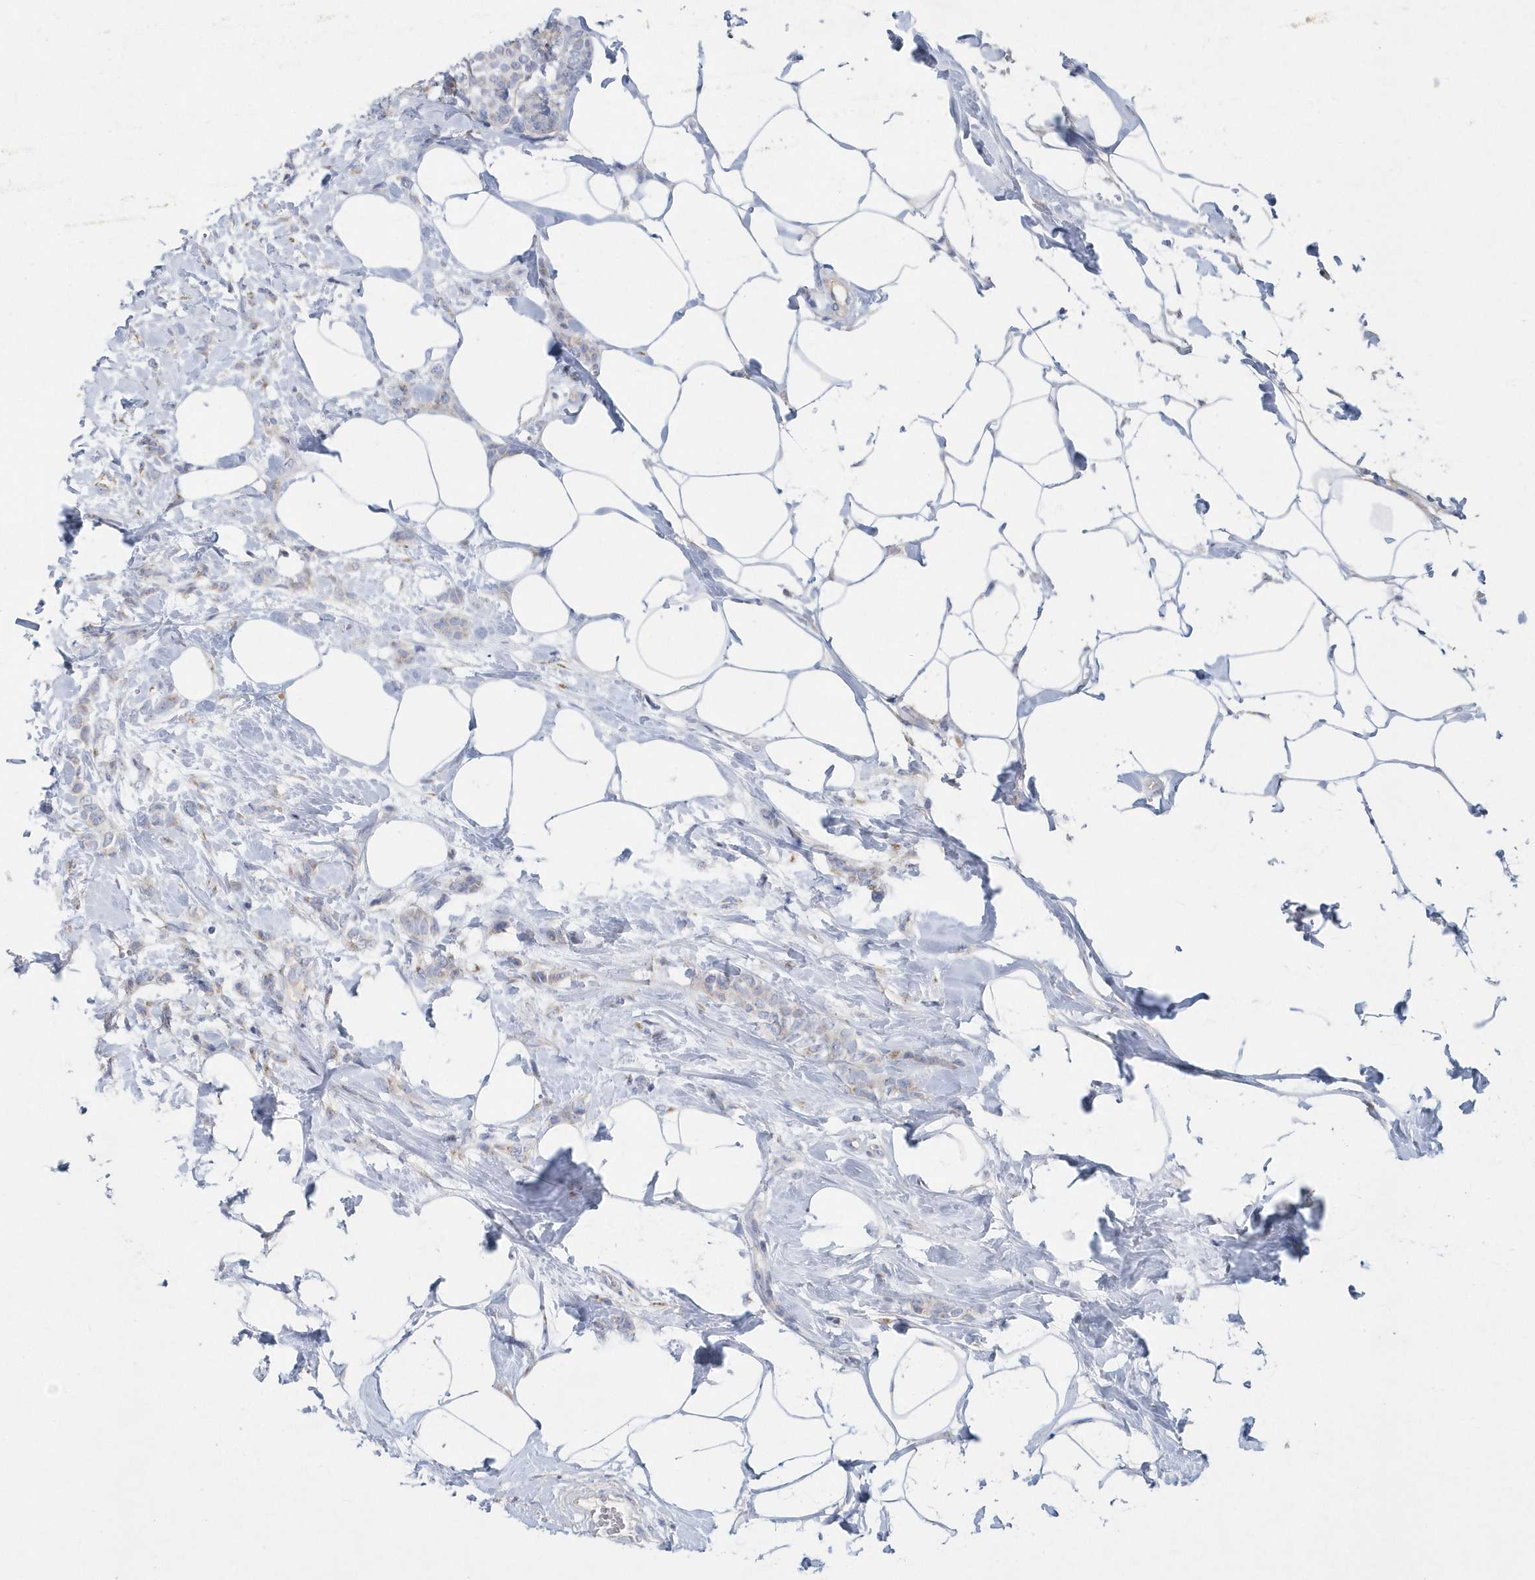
{"staining": {"intensity": "weak", "quantity": "<25%", "location": "cytoplasmic/membranous"}, "tissue": "breast cancer", "cell_type": "Tumor cells", "image_type": "cancer", "snomed": [{"axis": "morphology", "description": "Lobular carcinoma, in situ"}, {"axis": "morphology", "description": "Lobular carcinoma"}, {"axis": "topography", "description": "Breast"}], "caption": "The photomicrograph shows no significant expression in tumor cells of lobular carcinoma (breast).", "gene": "SPATA18", "patient": {"sex": "female", "age": 41}}